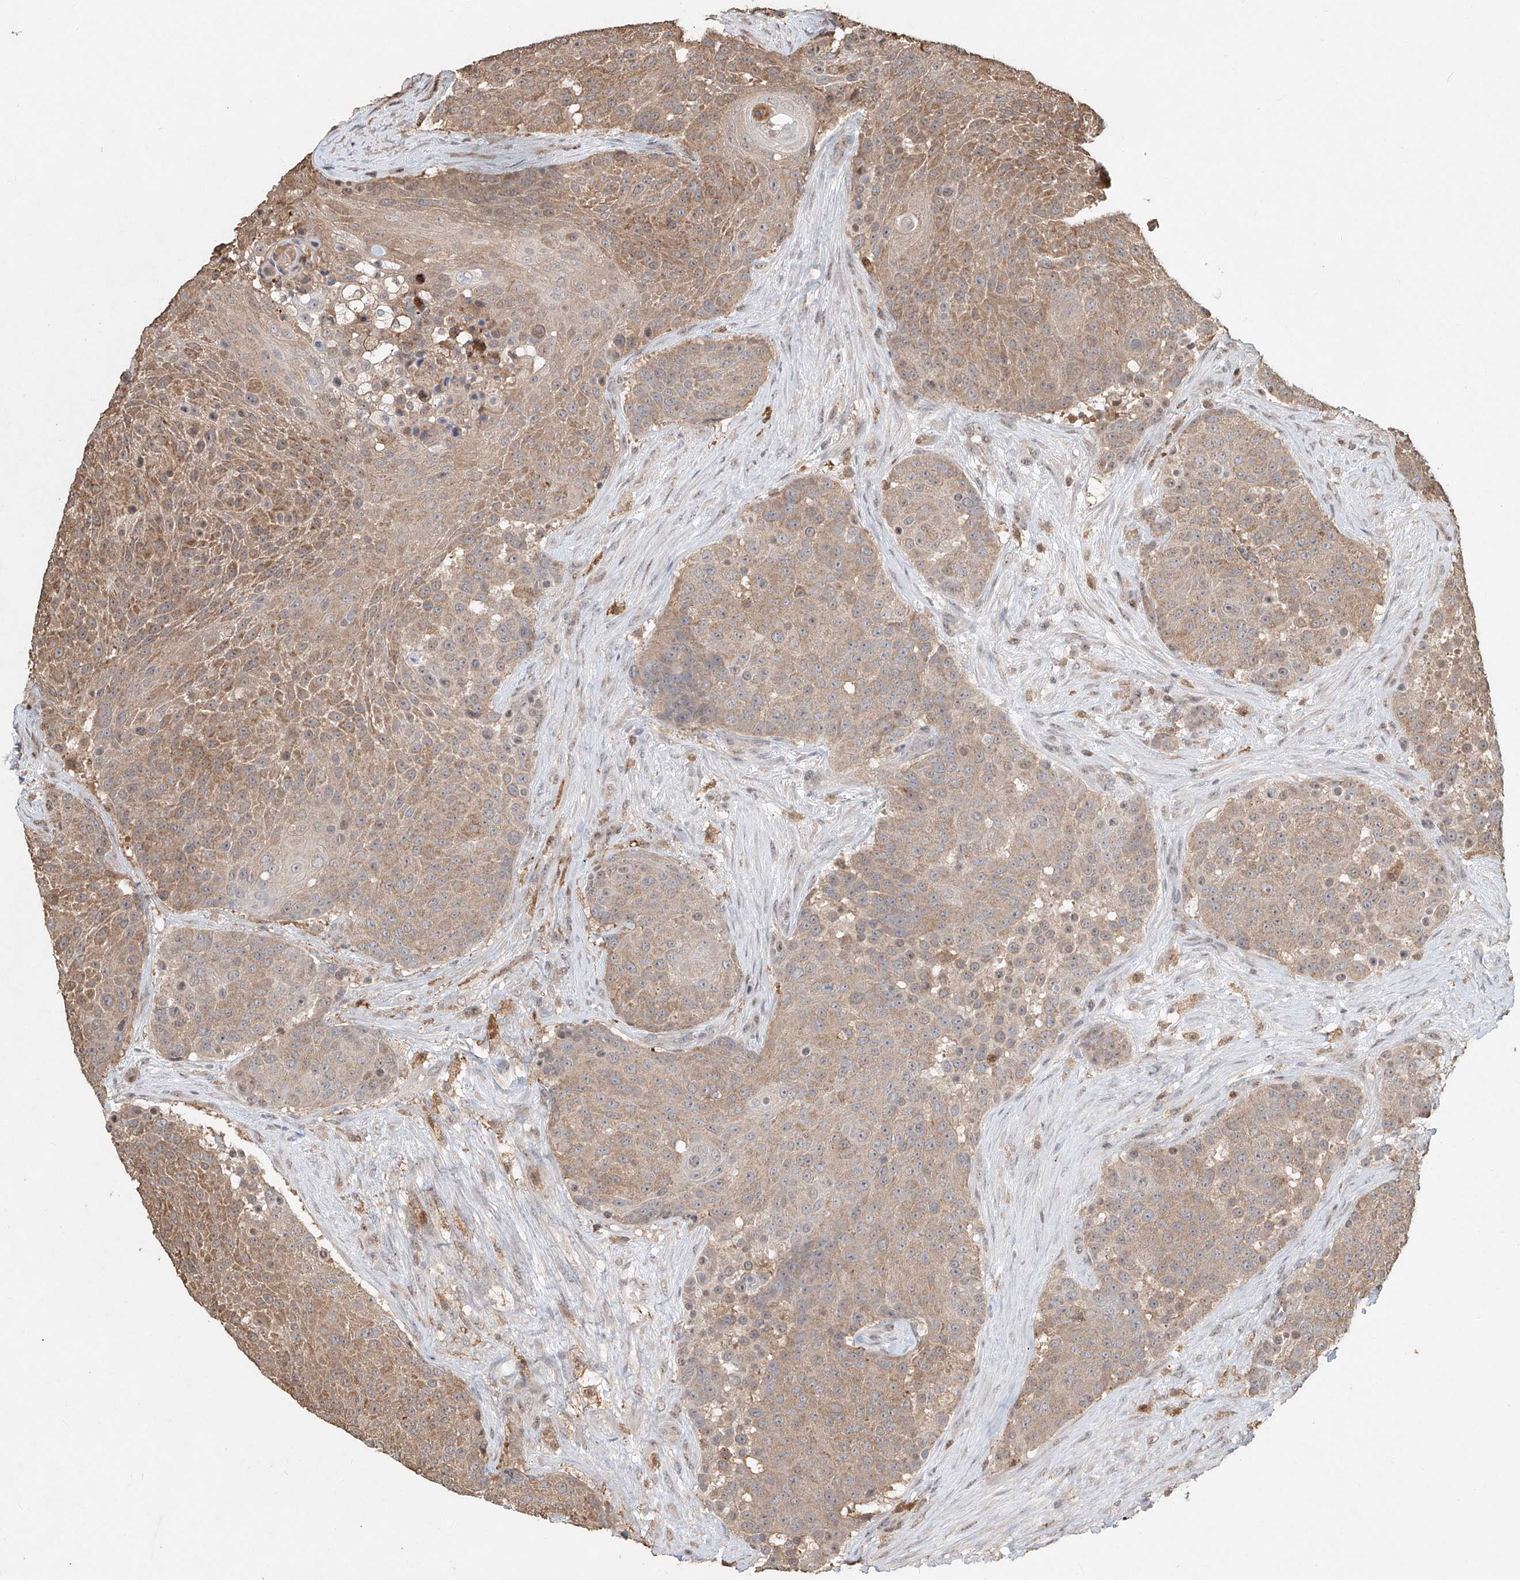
{"staining": {"intensity": "moderate", "quantity": "25%-75%", "location": "cytoplasmic/membranous"}, "tissue": "urothelial cancer", "cell_type": "Tumor cells", "image_type": "cancer", "snomed": [{"axis": "morphology", "description": "Urothelial carcinoma, High grade"}, {"axis": "topography", "description": "Urinary bladder"}], "caption": "Brown immunohistochemical staining in human high-grade urothelial carcinoma reveals moderate cytoplasmic/membranous positivity in approximately 25%-75% of tumor cells.", "gene": "RMND1", "patient": {"sex": "female", "age": 63}}